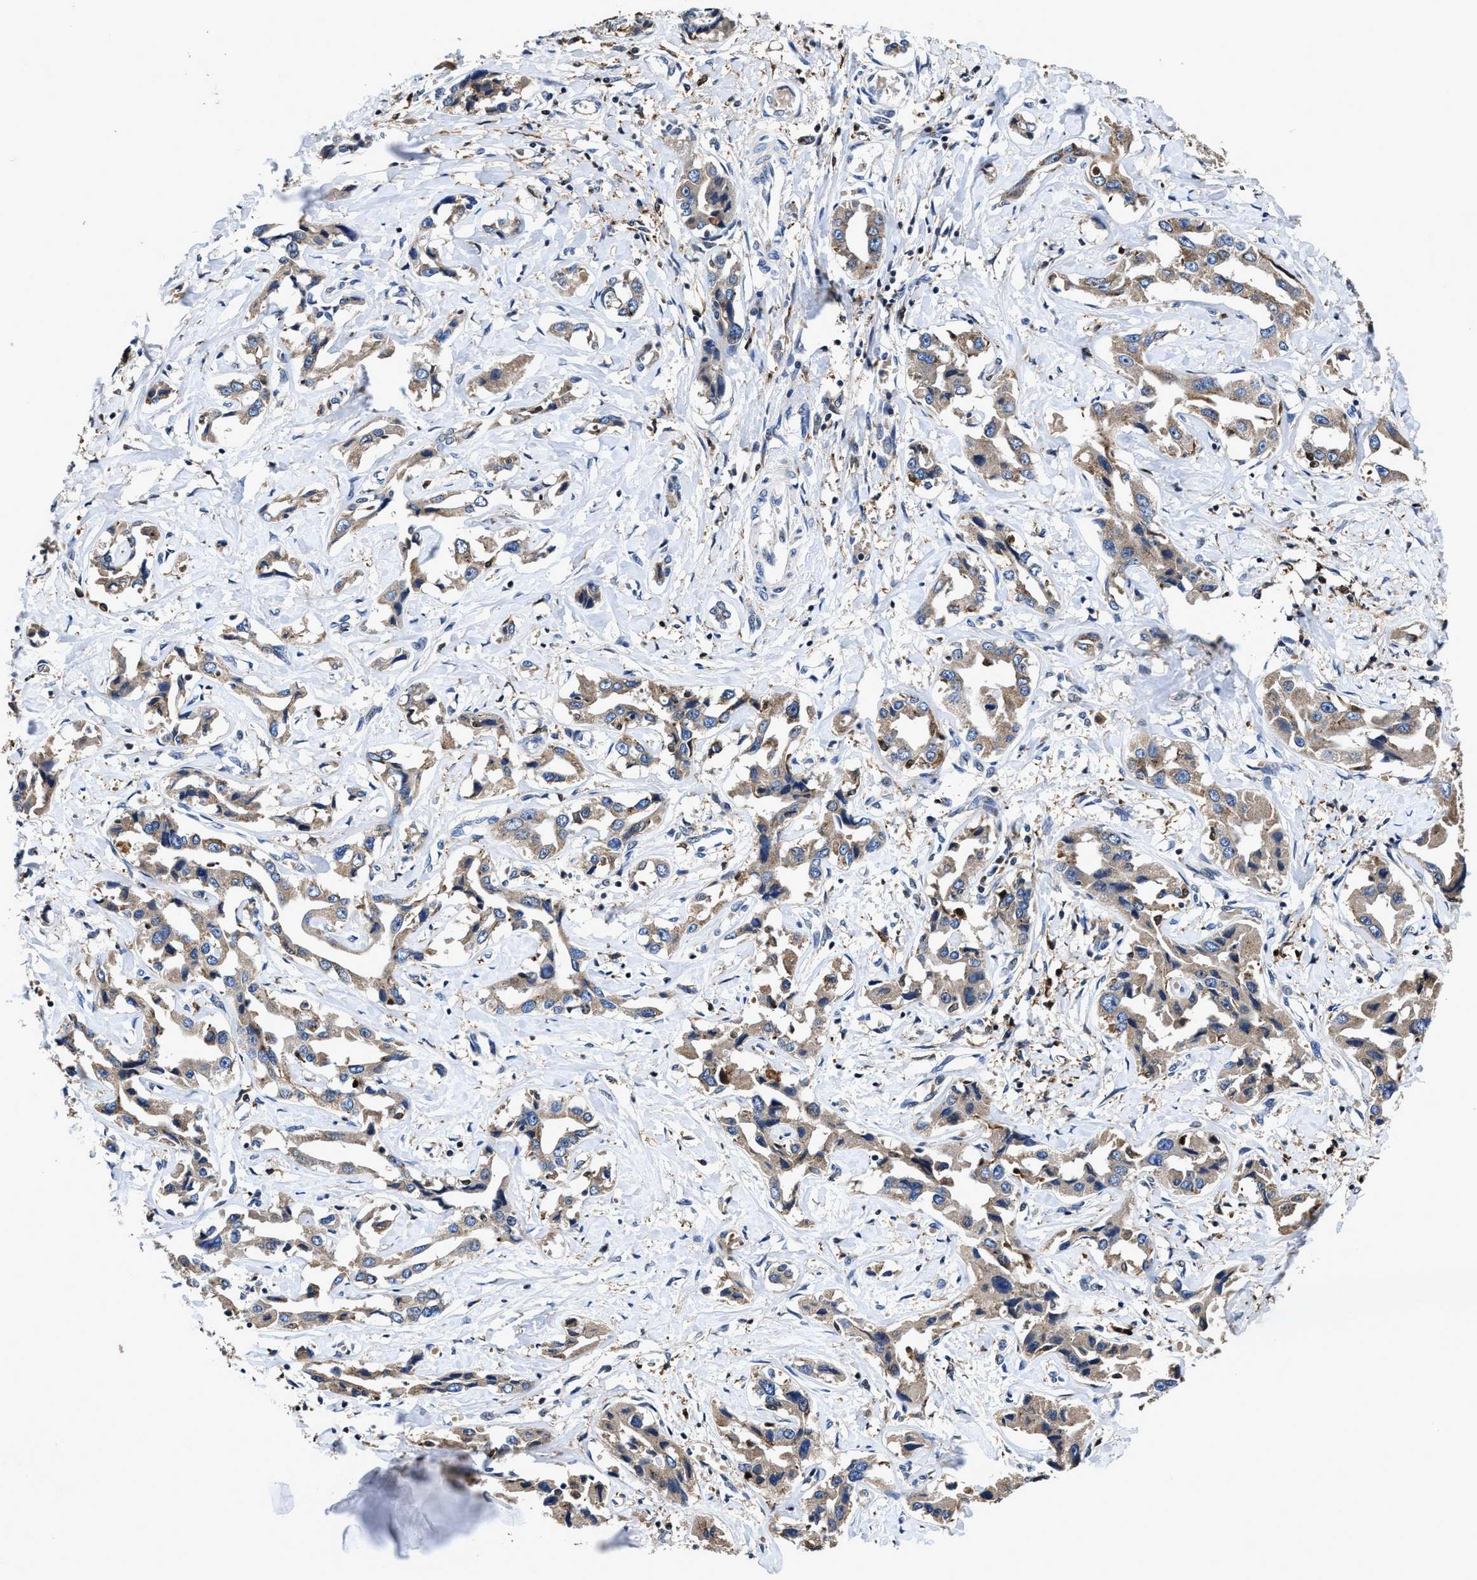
{"staining": {"intensity": "weak", "quantity": "<25%", "location": "cytoplasmic/membranous"}, "tissue": "liver cancer", "cell_type": "Tumor cells", "image_type": "cancer", "snomed": [{"axis": "morphology", "description": "Cholangiocarcinoma"}, {"axis": "topography", "description": "Liver"}], "caption": "DAB immunohistochemical staining of human cholangiocarcinoma (liver) displays no significant staining in tumor cells.", "gene": "RGS10", "patient": {"sex": "male", "age": 59}}